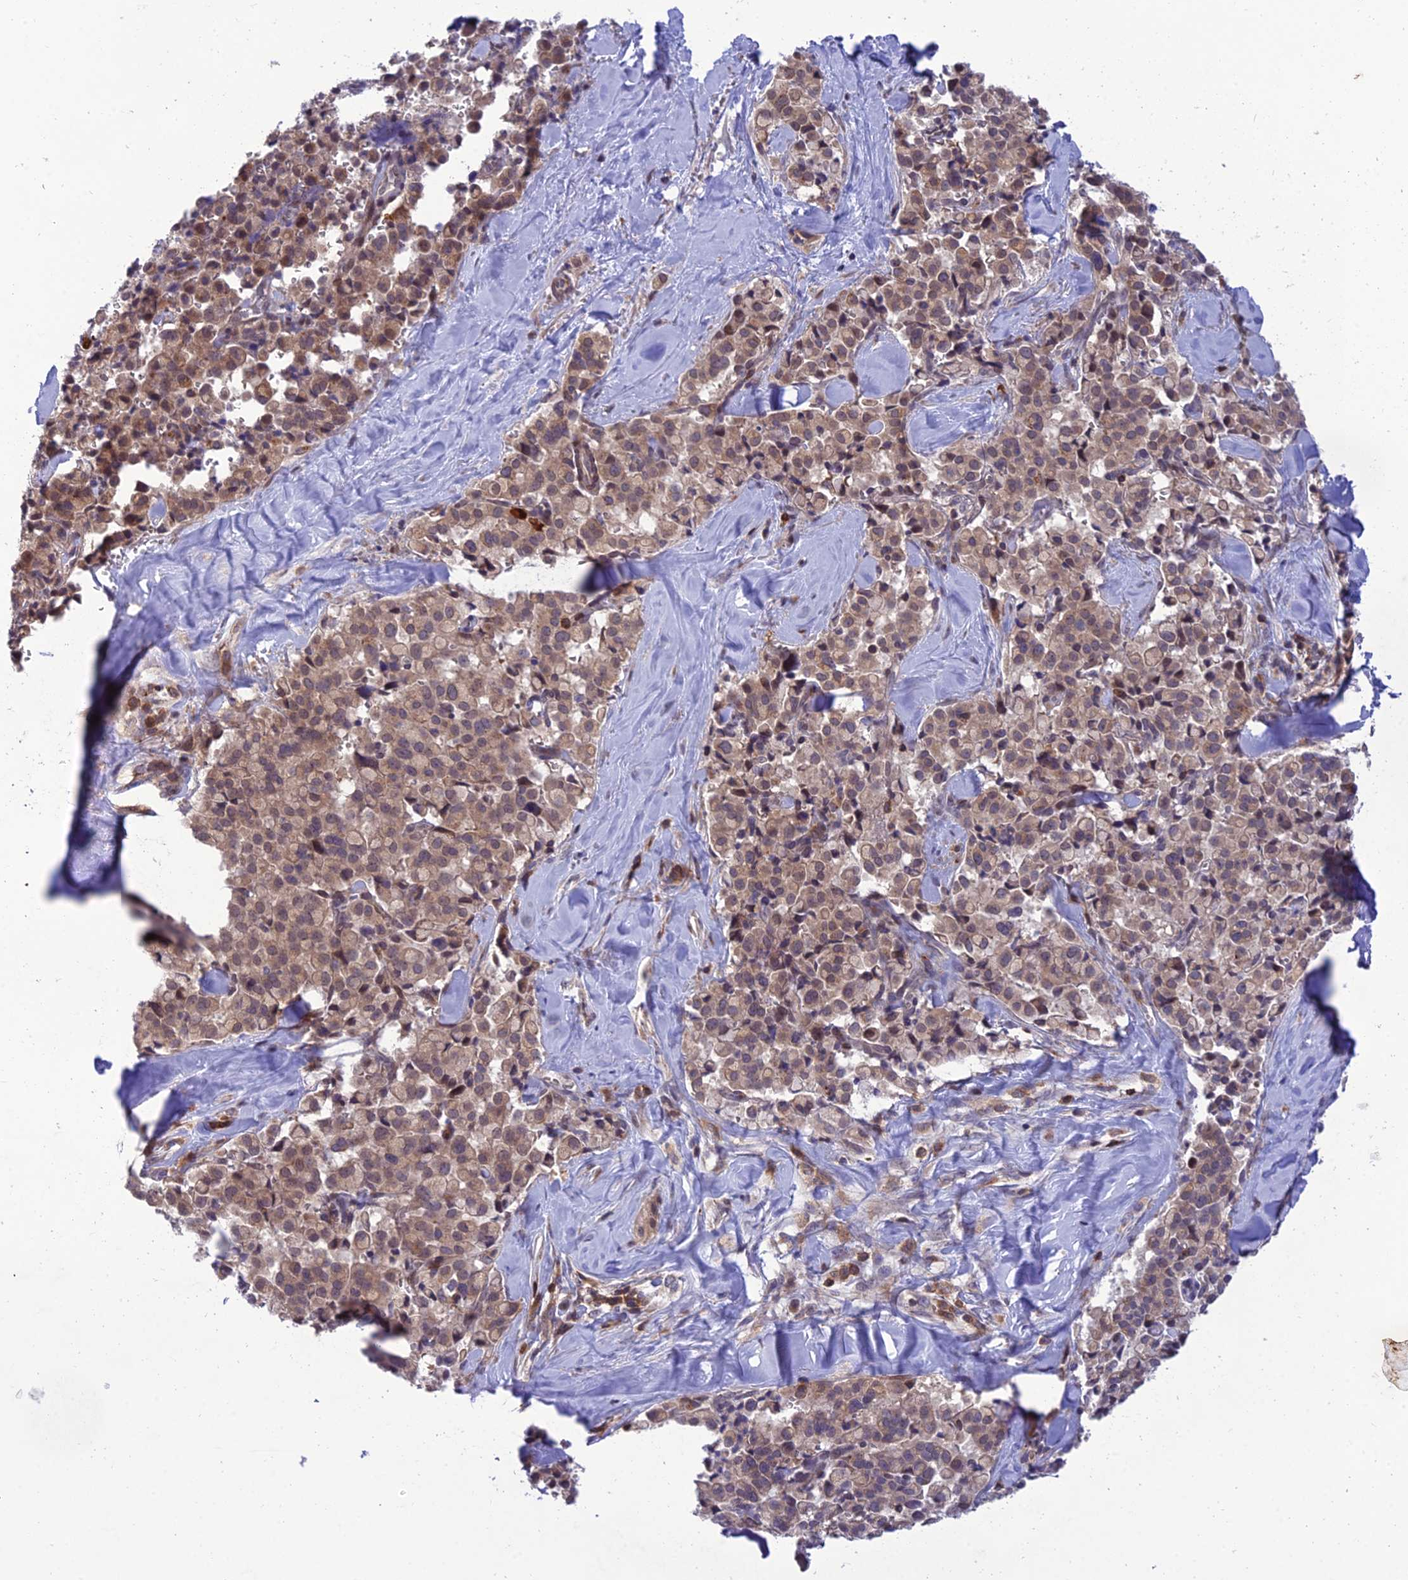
{"staining": {"intensity": "weak", "quantity": ">75%", "location": "cytoplasmic/membranous"}, "tissue": "pancreatic cancer", "cell_type": "Tumor cells", "image_type": "cancer", "snomed": [{"axis": "morphology", "description": "Adenocarcinoma, NOS"}, {"axis": "topography", "description": "Pancreas"}], "caption": "Immunohistochemistry (IHC) histopathology image of neoplastic tissue: human pancreatic adenocarcinoma stained using immunohistochemistry reveals low levels of weak protein expression localized specifically in the cytoplasmic/membranous of tumor cells, appearing as a cytoplasmic/membranous brown color.", "gene": "FAM76A", "patient": {"sex": "male", "age": 65}}